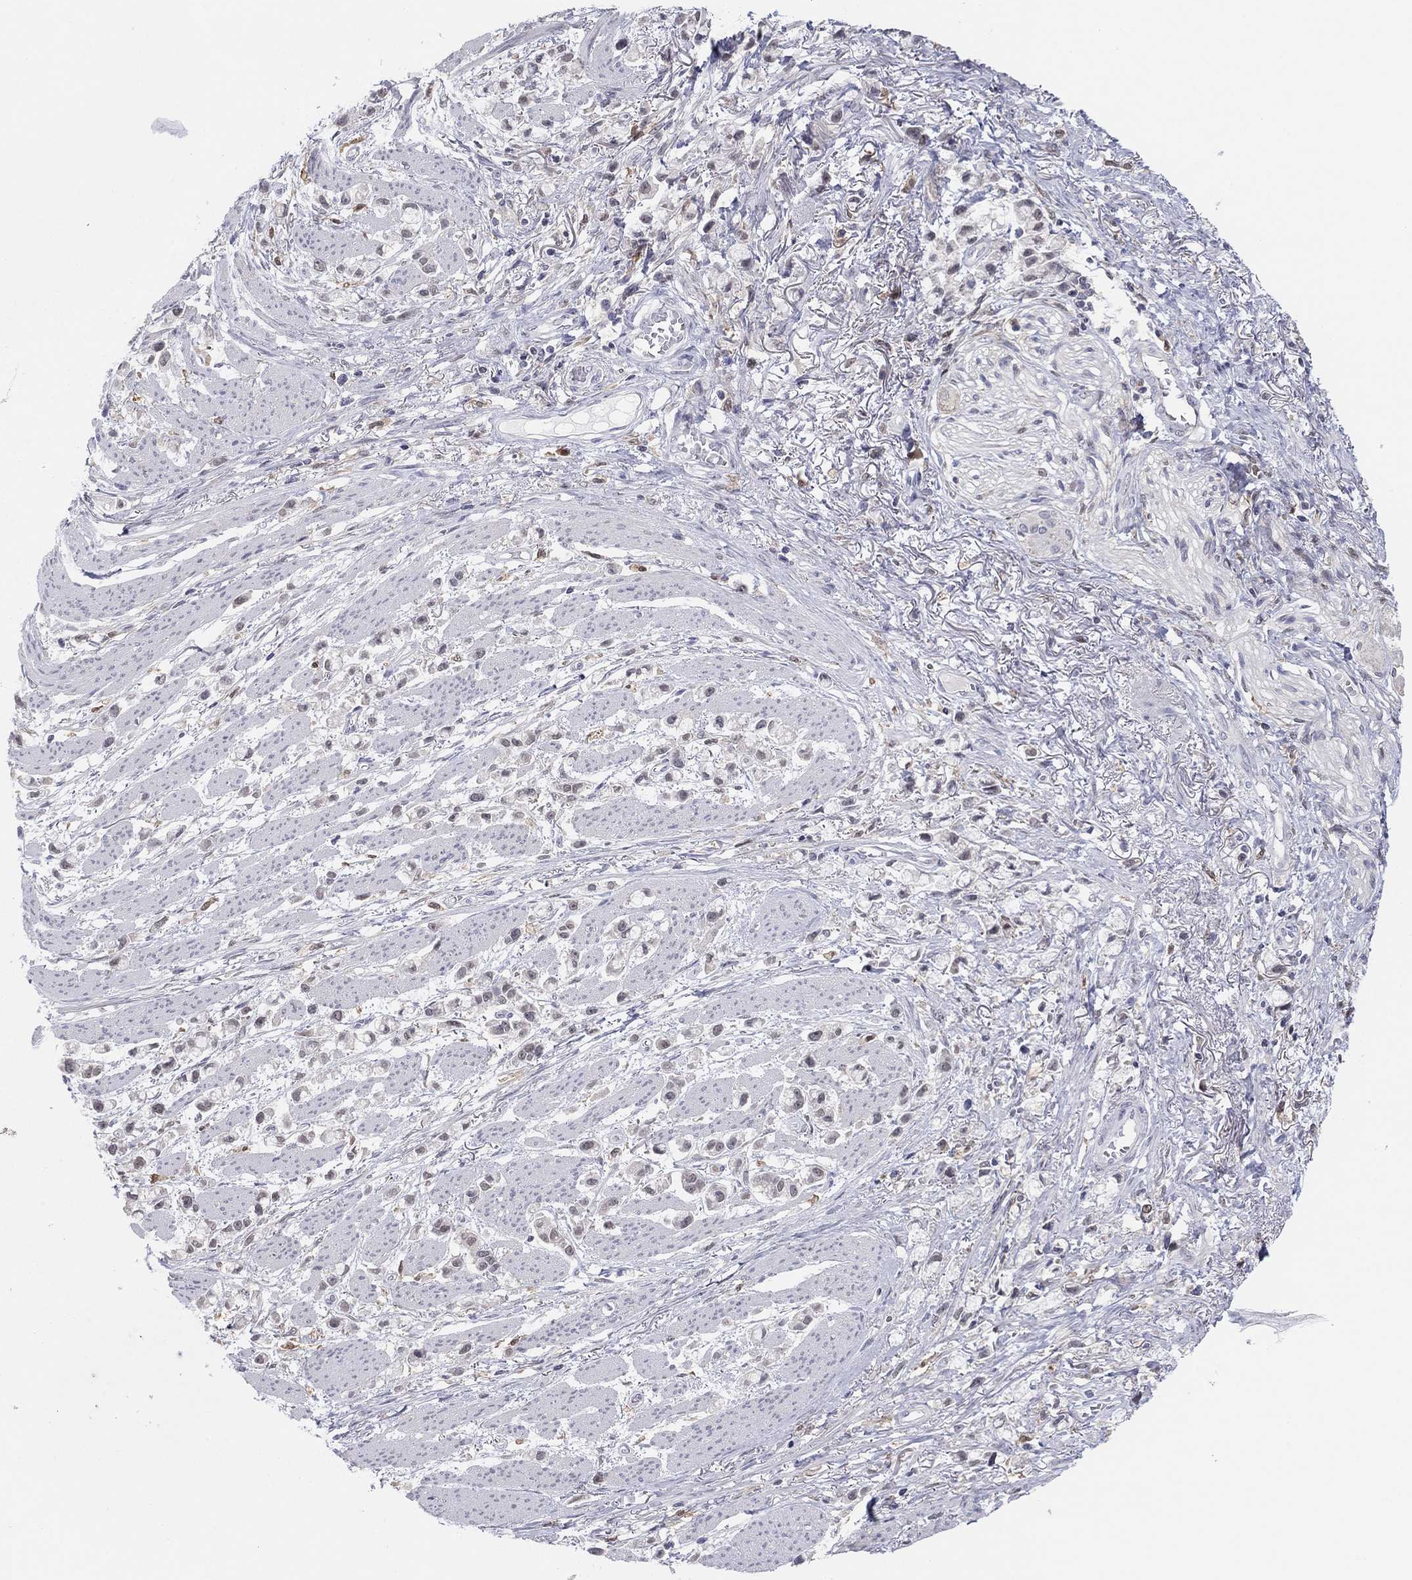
{"staining": {"intensity": "negative", "quantity": "none", "location": "none"}, "tissue": "stomach cancer", "cell_type": "Tumor cells", "image_type": "cancer", "snomed": [{"axis": "morphology", "description": "Adenocarcinoma, NOS"}, {"axis": "topography", "description": "Stomach"}], "caption": "Stomach cancer (adenocarcinoma) stained for a protein using immunohistochemistry (IHC) shows no staining tumor cells.", "gene": "PDXK", "patient": {"sex": "female", "age": 81}}